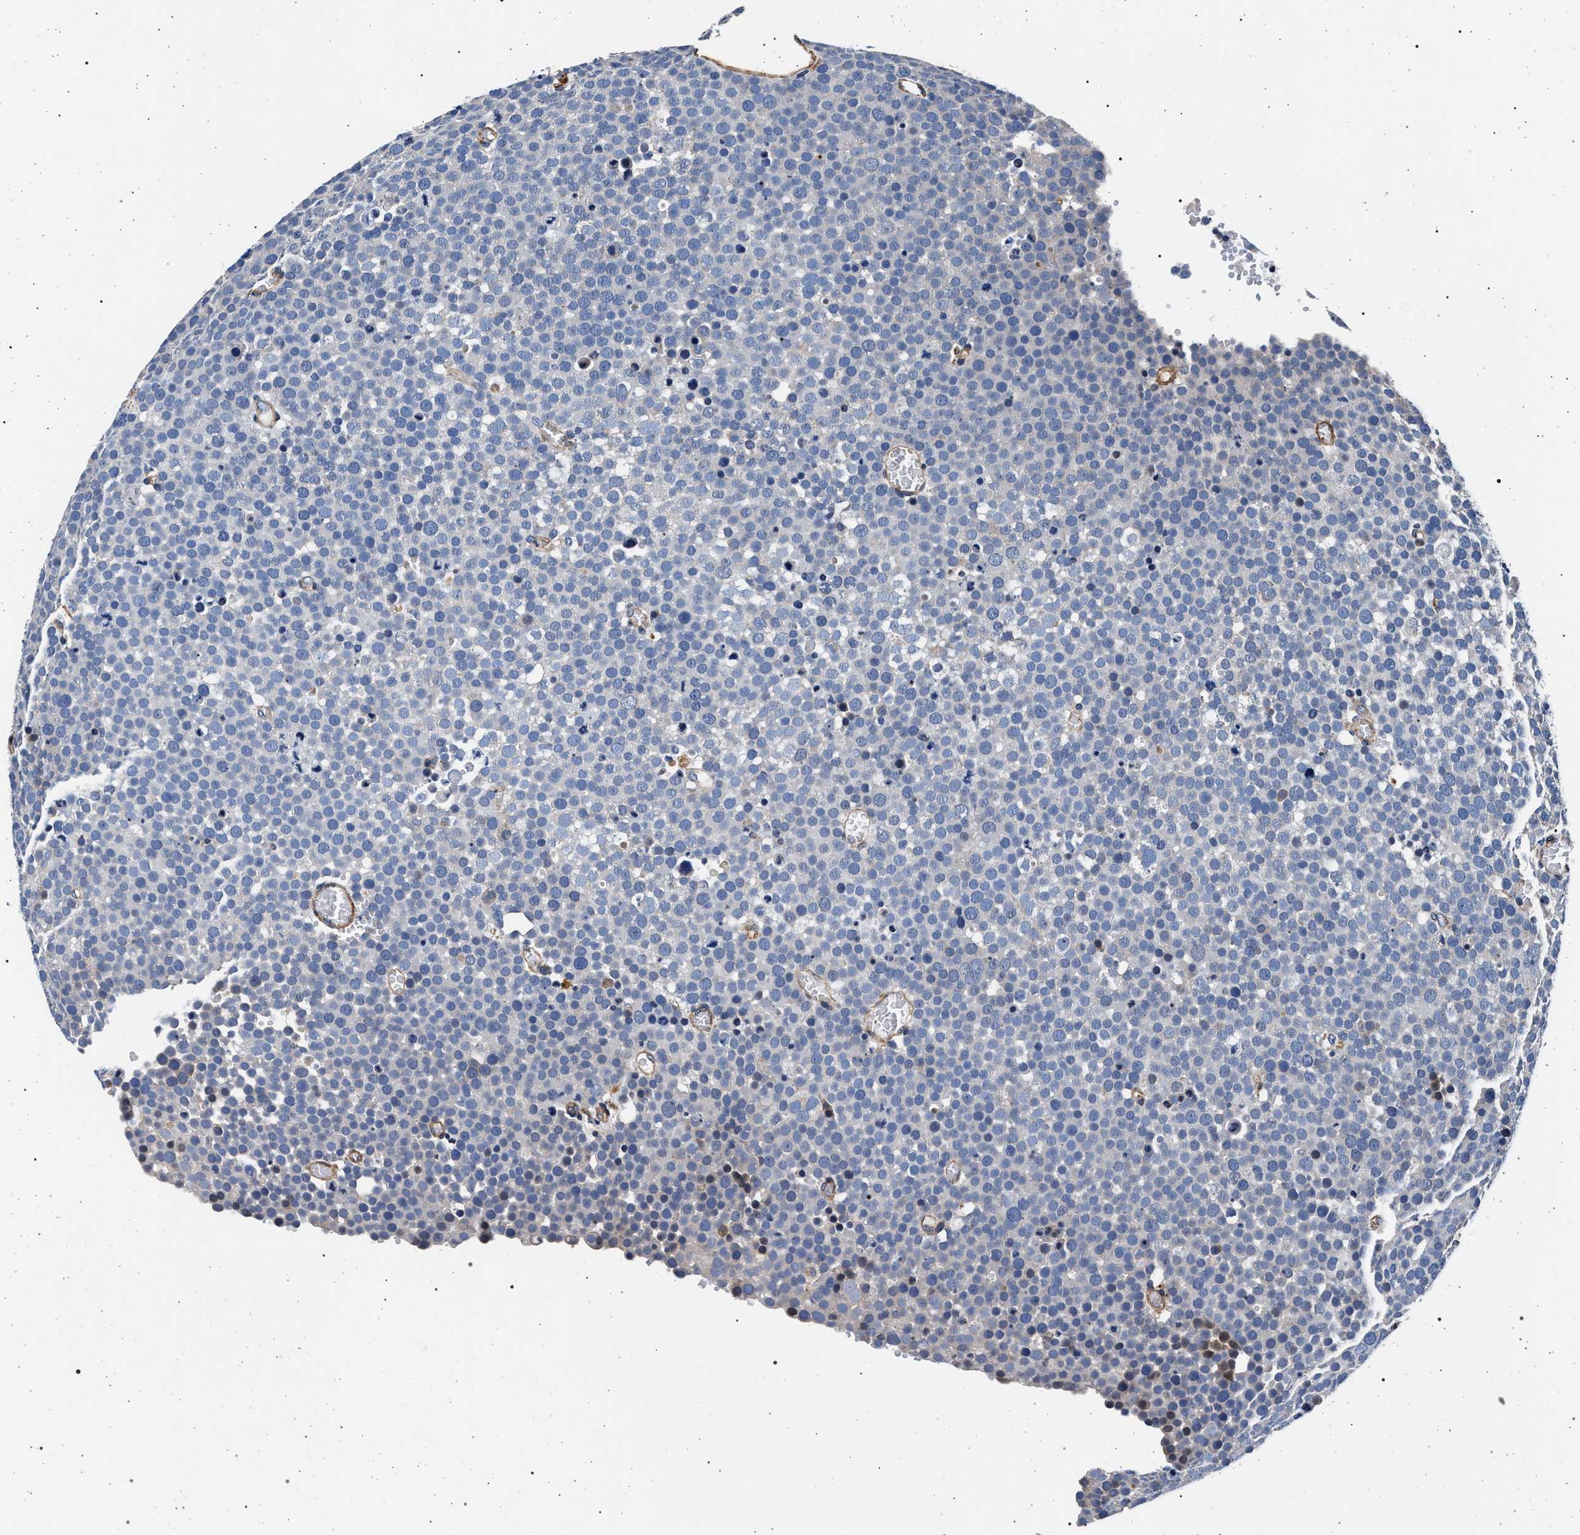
{"staining": {"intensity": "negative", "quantity": "none", "location": "none"}, "tissue": "testis cancer", "cell_type": "Tumor cells", "image_type": "cancer", "snomed": [{"axis": "morphology", "description": "Seminoma, NOS"}, {"axis": "topography", "description": "Testis"}], "caption": "Protein analysis of testis cancer reveals no significant positivity in tumor cells. (Immunohistochemistry (ihc), brightfield microscopy, high magnification).", "gene": "KCNK6", "patient": {"sex": "male", "age": 71}}